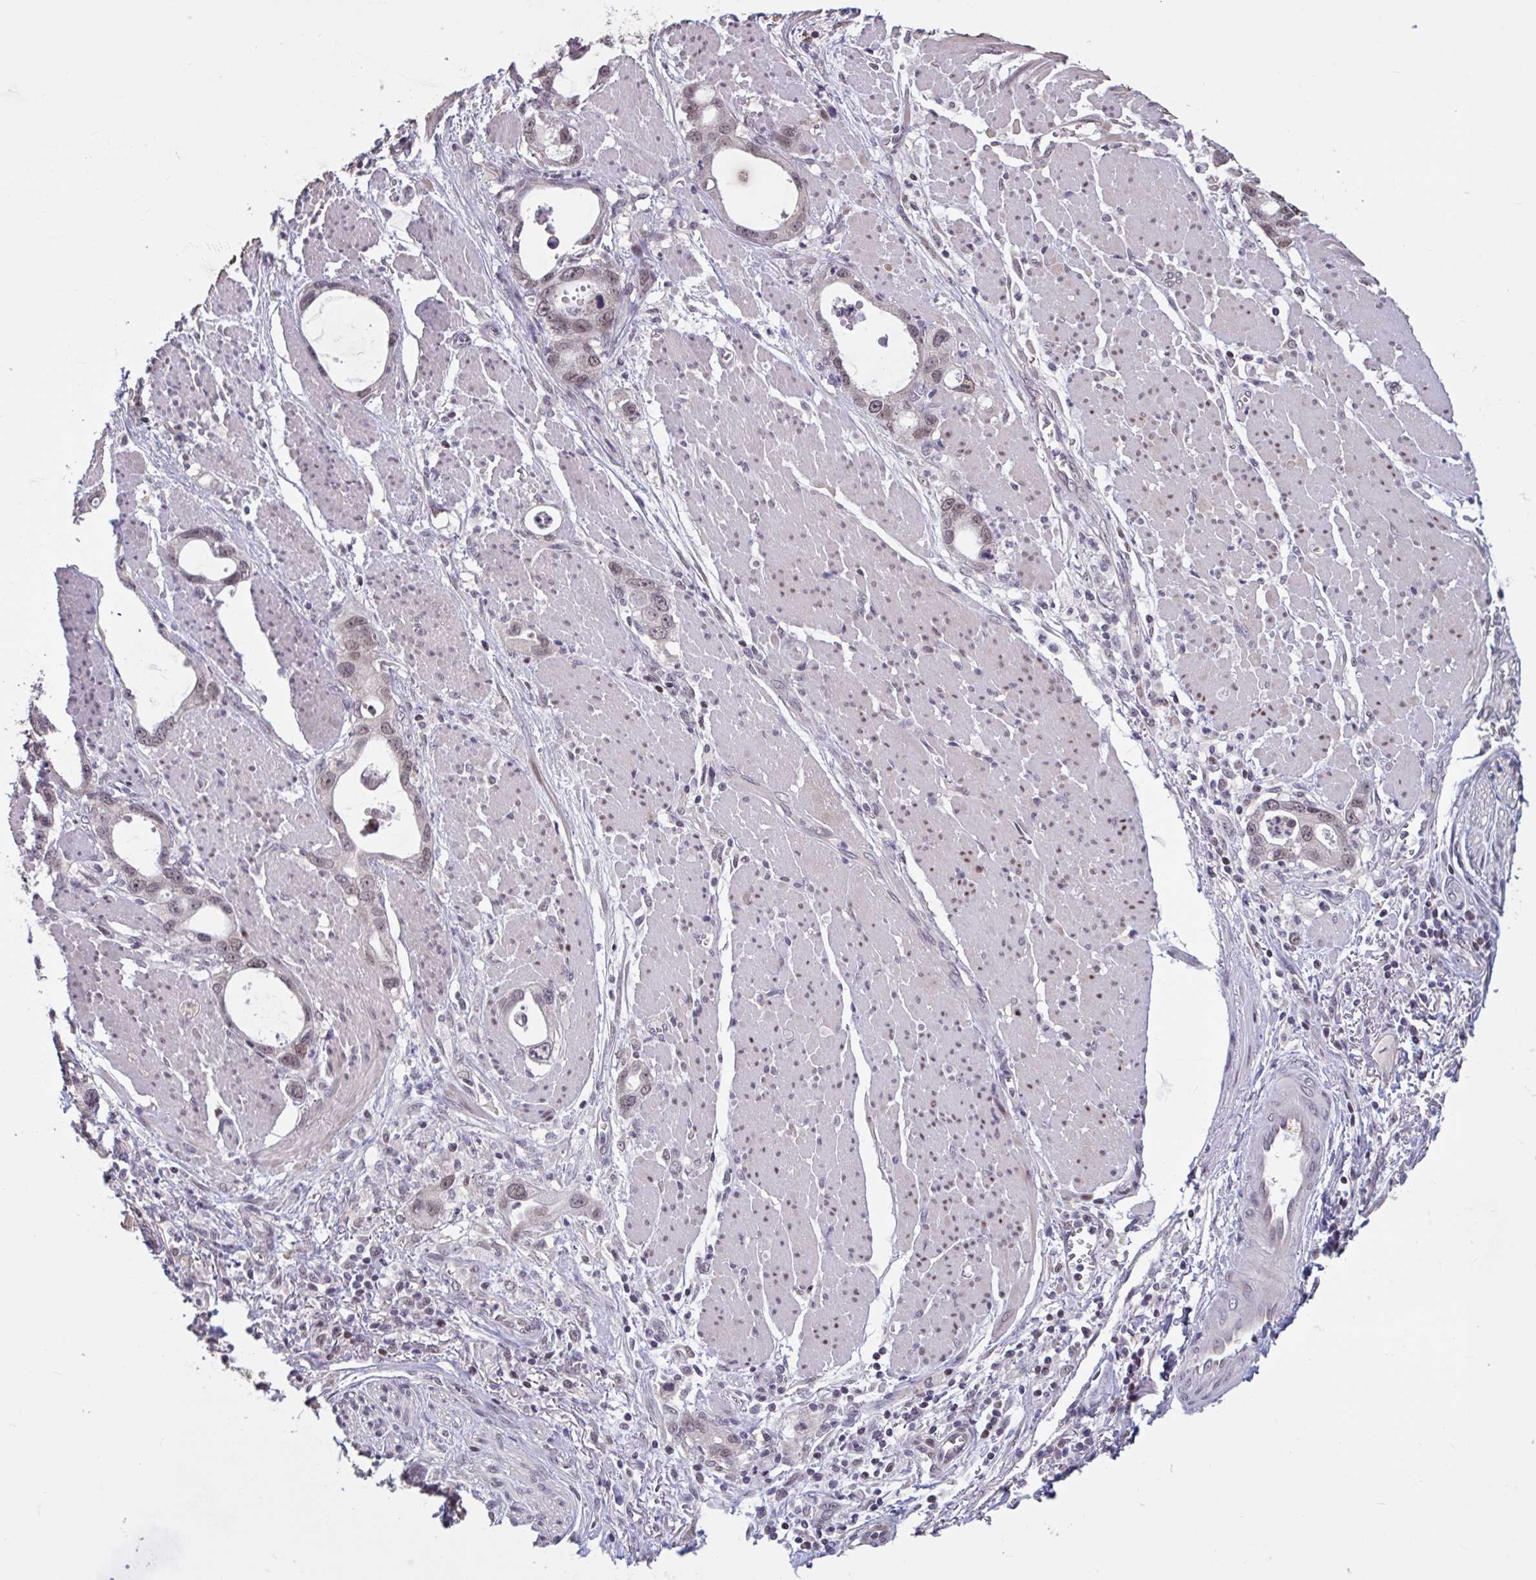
{"staining": {"intensity": "moderate", "quantity": "25%-75%", "location": "cytoplasmic/membranous,nuclear"}, "tissue": "stomach cancer", "cell_type": "Tumor cells", "image_type": "cancer", "snomed": [{"axis": "morphology", "description": "Adenocarcinoma, NOS"}, {"axis": "topography", "description": "Stomach, upper"}], "caption": "Stomach cancer stained for a protein (brown) displays moderate cytoplasmic/membranous and nuclear positive staining in approximately 25%-75% of tumor cells.", "gene": "ZNF414", "patient": {"sex": "male", "age": 74}}